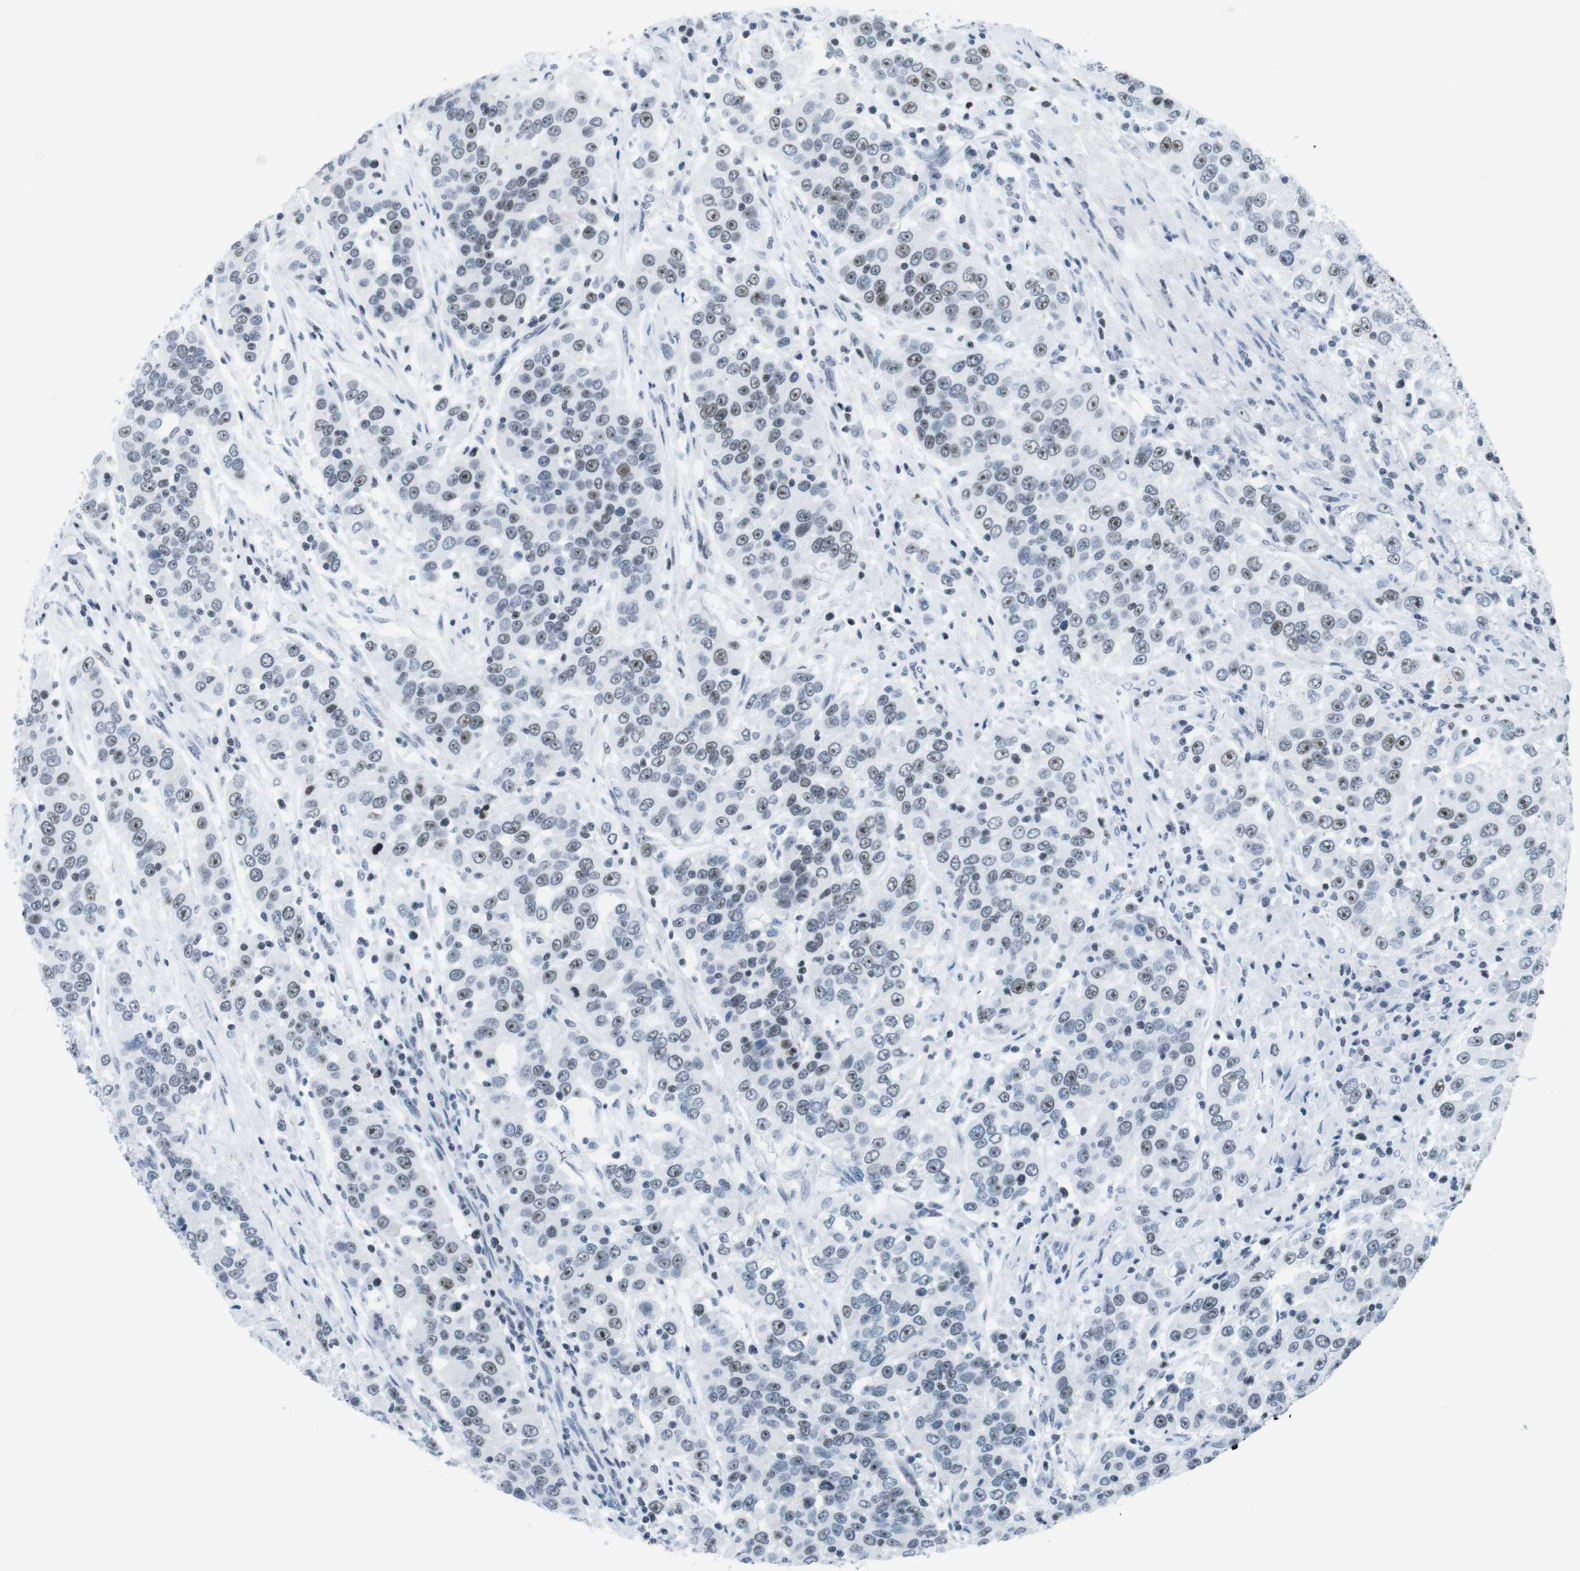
{"staining": {"intensity": "moderate", "quantity": ">75%", "location": "nuclear"}, "tissue": "urothelial cancer", "cell_type": "Tumor cells", "image_type": "cancer", "snomed": [{"axis": "morphology", "description": "Urothelial carcinoma, High grade"}, {"axis": "topography", "description": "Urinary bladder"}], "caption": "IHC histopathology image of human urothelial cancer stained for a protein (brown), which demonstrates medium levels of moderate nuclear positivity in about >75% of tumor cells.", "gene": "NIFK", "patient": {"sex": "female", "age": 80}}